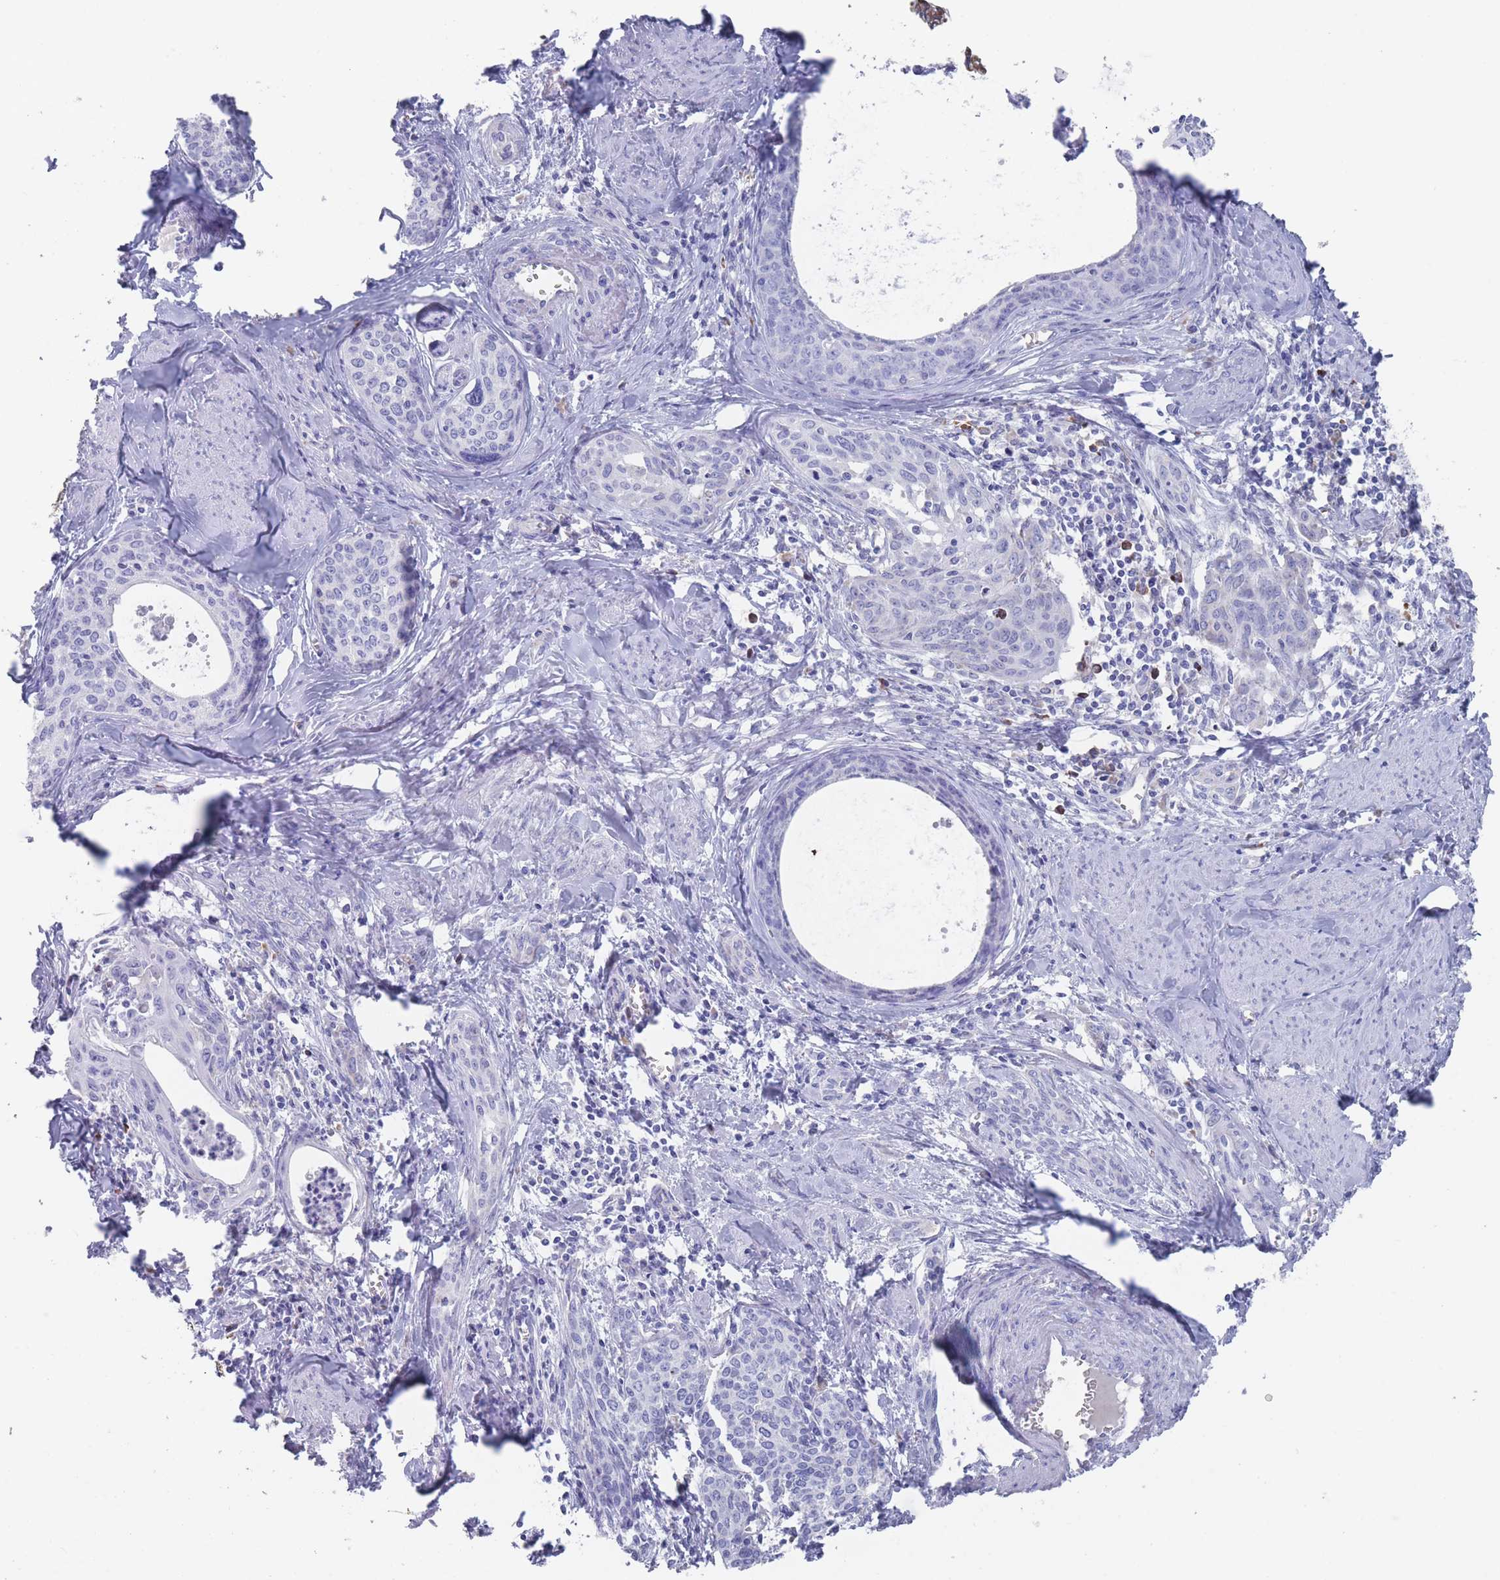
{"staining": {"intensity": "negative", "quantity": "none", "location": "none"}, "tissue": "cervical cancer", "cell_type": "Tumor cells", "image_type": "cancer", "snomed": [{"axis": "morphology", "description": "Squamous cell carcinoma, NOS"}, {"axis": "morphology", "description": "Adenocarcinoma, NOS"}, {"axis": "topography", "description": "Cervix"}], "caption": "A histopathology image of human cervical adenocarcinoma is negative for staining in tumor cells.", "gene": "ST8SIA5", "patient": {"sex": "female", "age": 52}}